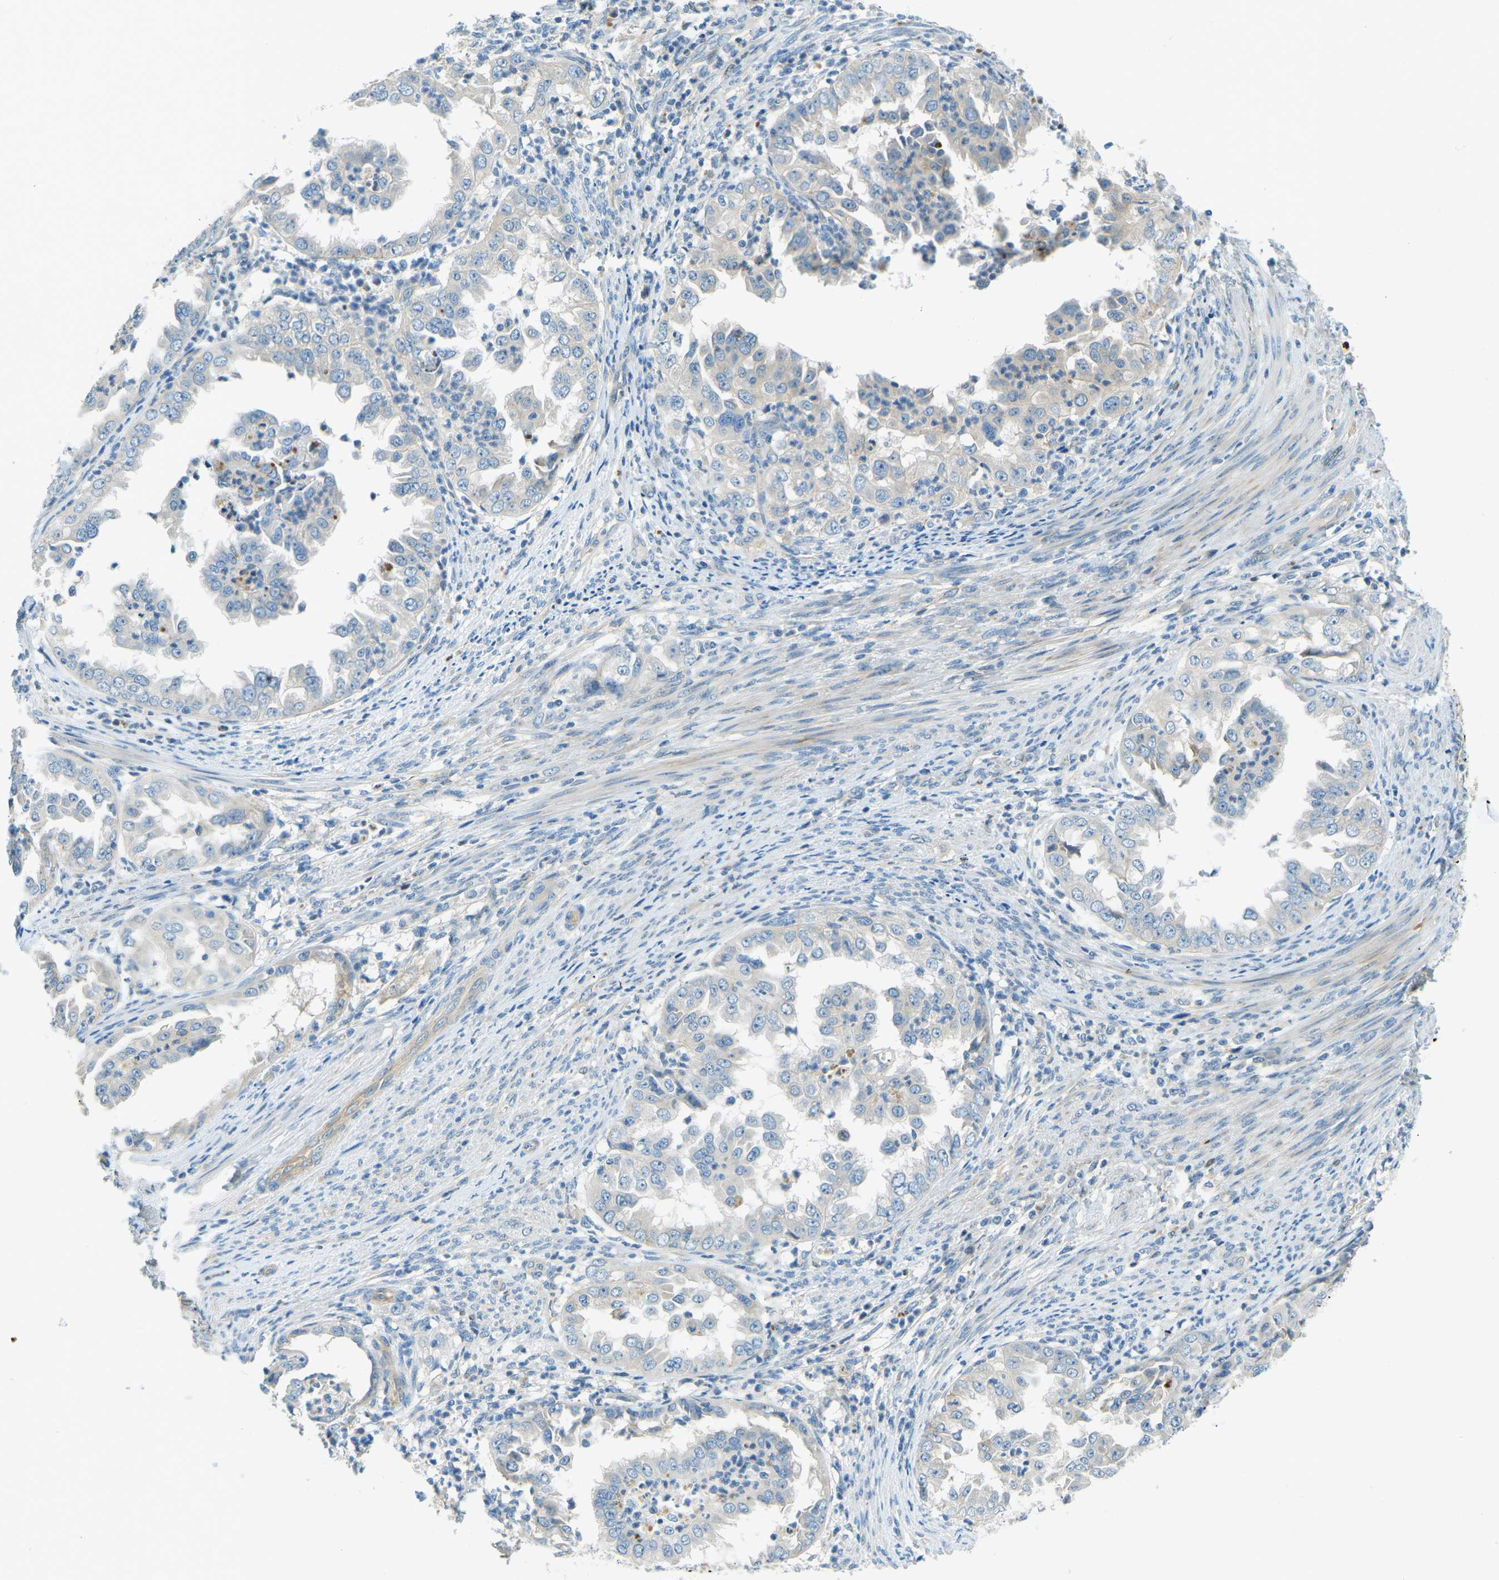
{"staining": {"intensity": "negative", "quantity": "none", "location": "none"}, "tissue": "endometrial cancer", "cell_type": "Tumor cells", "image_type": "cancer", "snomed": [{"axis": "morphology", "description": "Adenocarcinoma, NOS"}, {"axis": "topography", "description": "Endometrium"}], "caption": "Tumor cells are negative for brown protein staining in endometrial adenocarcinoma.", "gene": "ZNF367", "patient": {"sex": "female", "age": 85}}